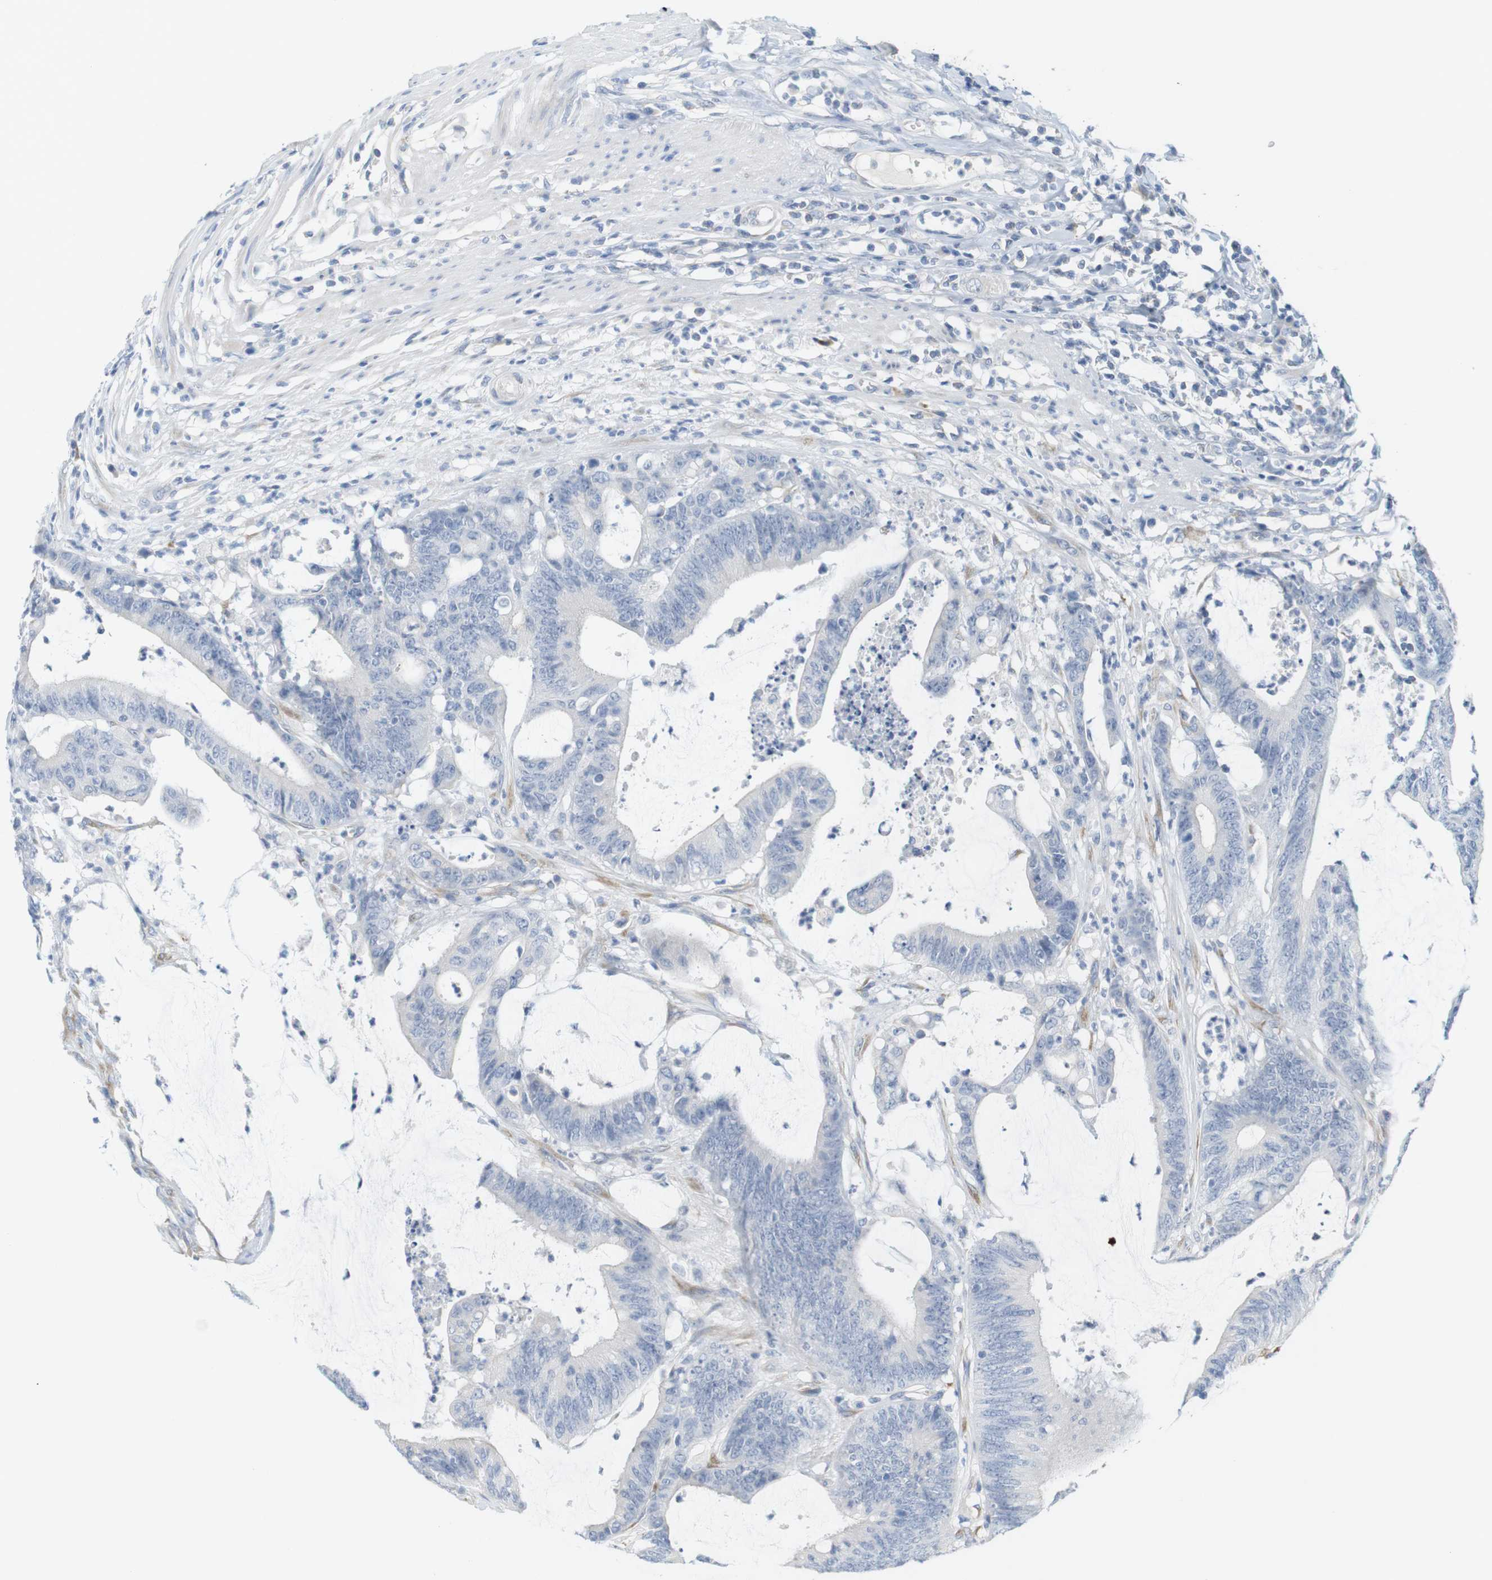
{"staining": {"intensity": "negative", "quantity": "none", "location": "none"}, "tissue": "colorectal cancer", "cell_type": "Tumor cells", "image_type": "cancer", "snomed": [{"axis": "morphology", "description": "Adenocarcinoma, NOS"}, {"axis": "topography", "description": "Rectum"}], "caption": "Human colorectal cancer stained for a protein using IHC shows no expression in tumor cells.", "gene": "RGS9", "patient": {"sex": "female", "age": 66}}